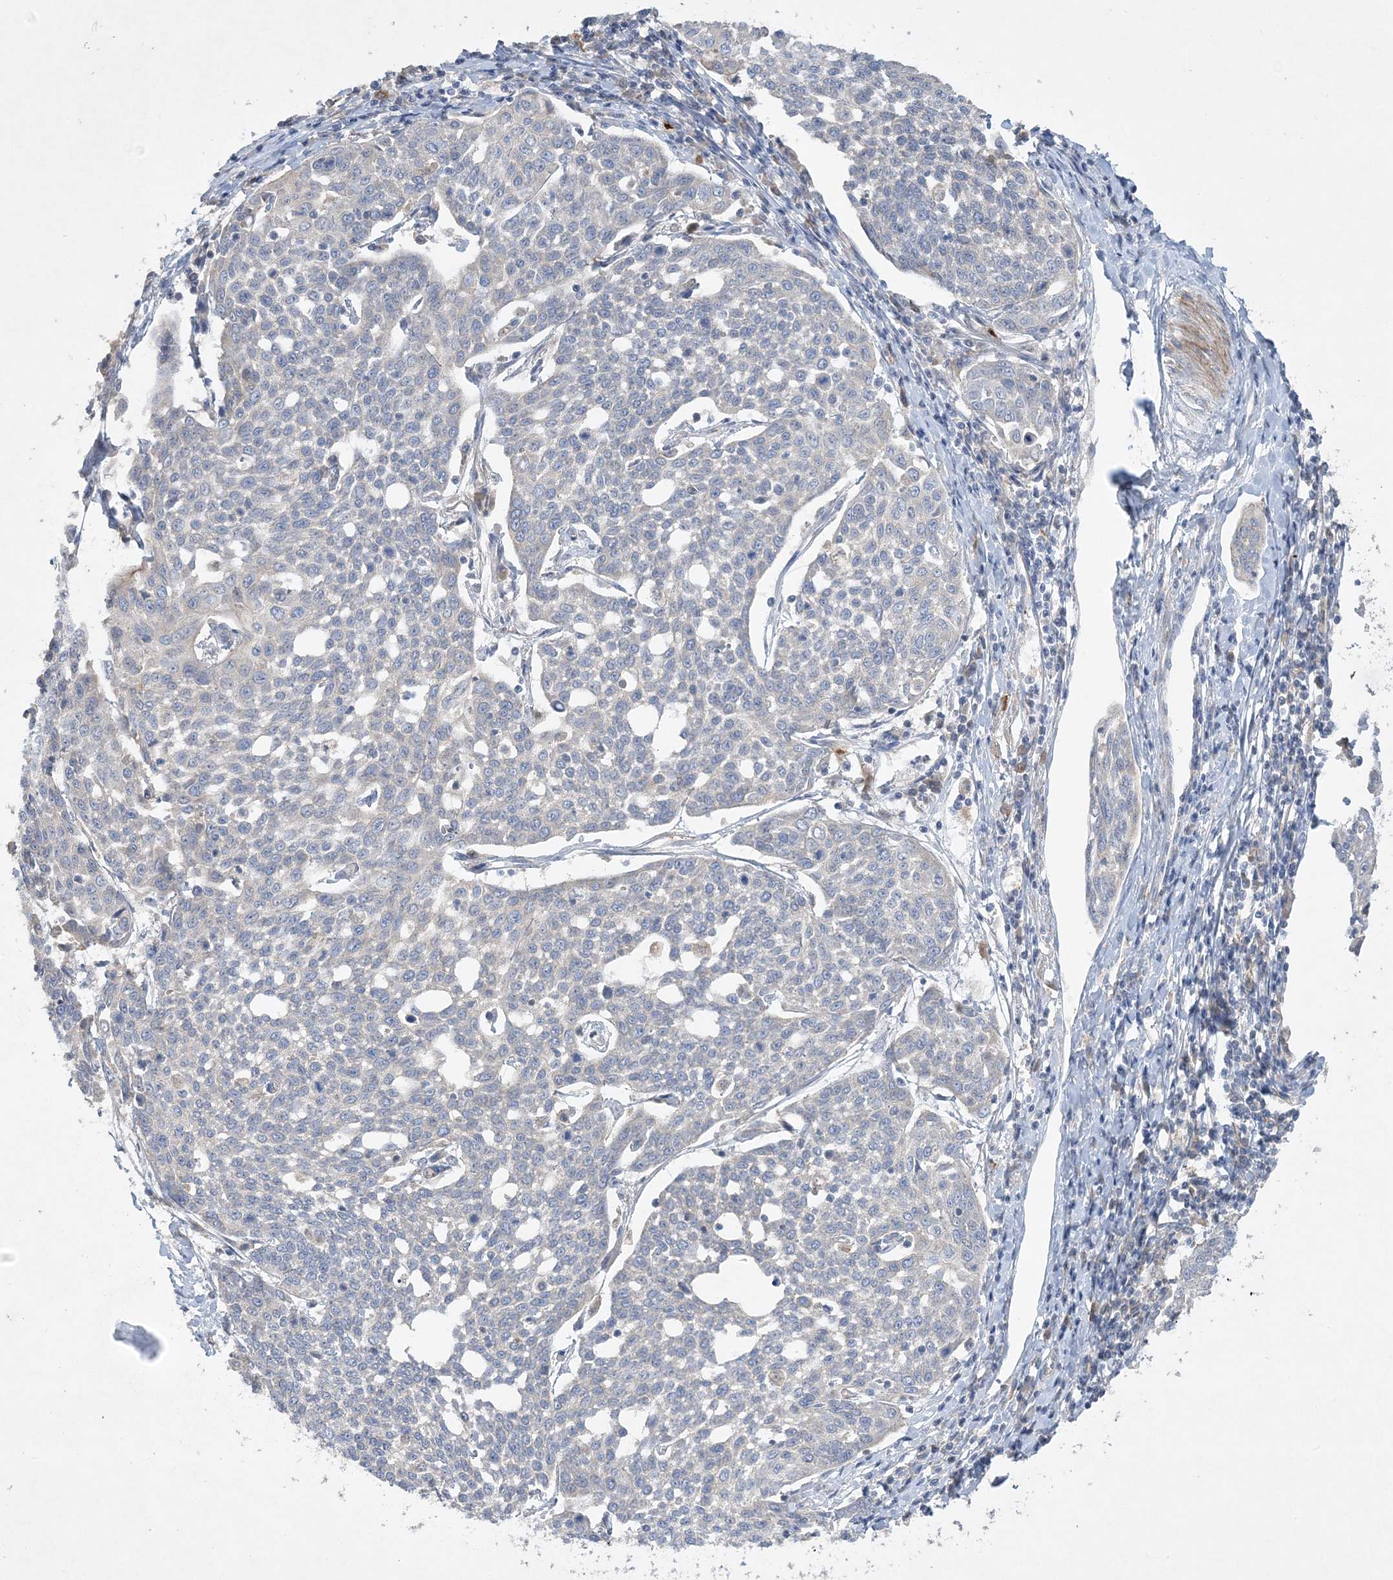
{"staining": {"intensity": "negative", "quantity": "none", "location": "none"}, "tissue": "cervical cancer", "cell_type": "Tumor cells", "image_type": "cancer", "snomed": [{"axis": "morphology", "description": "Squamous cell carcinoma, NOS"}, {"axis": "topography", "description": "Cervix"}], "caption": "Immunohistochemistry photomicrograph of cervical cancer stained for a protein (brown), which exhibits no expression in tumor cells.", "gene": "ADCK2", "patient": {"sex": "female", "age": 34}}